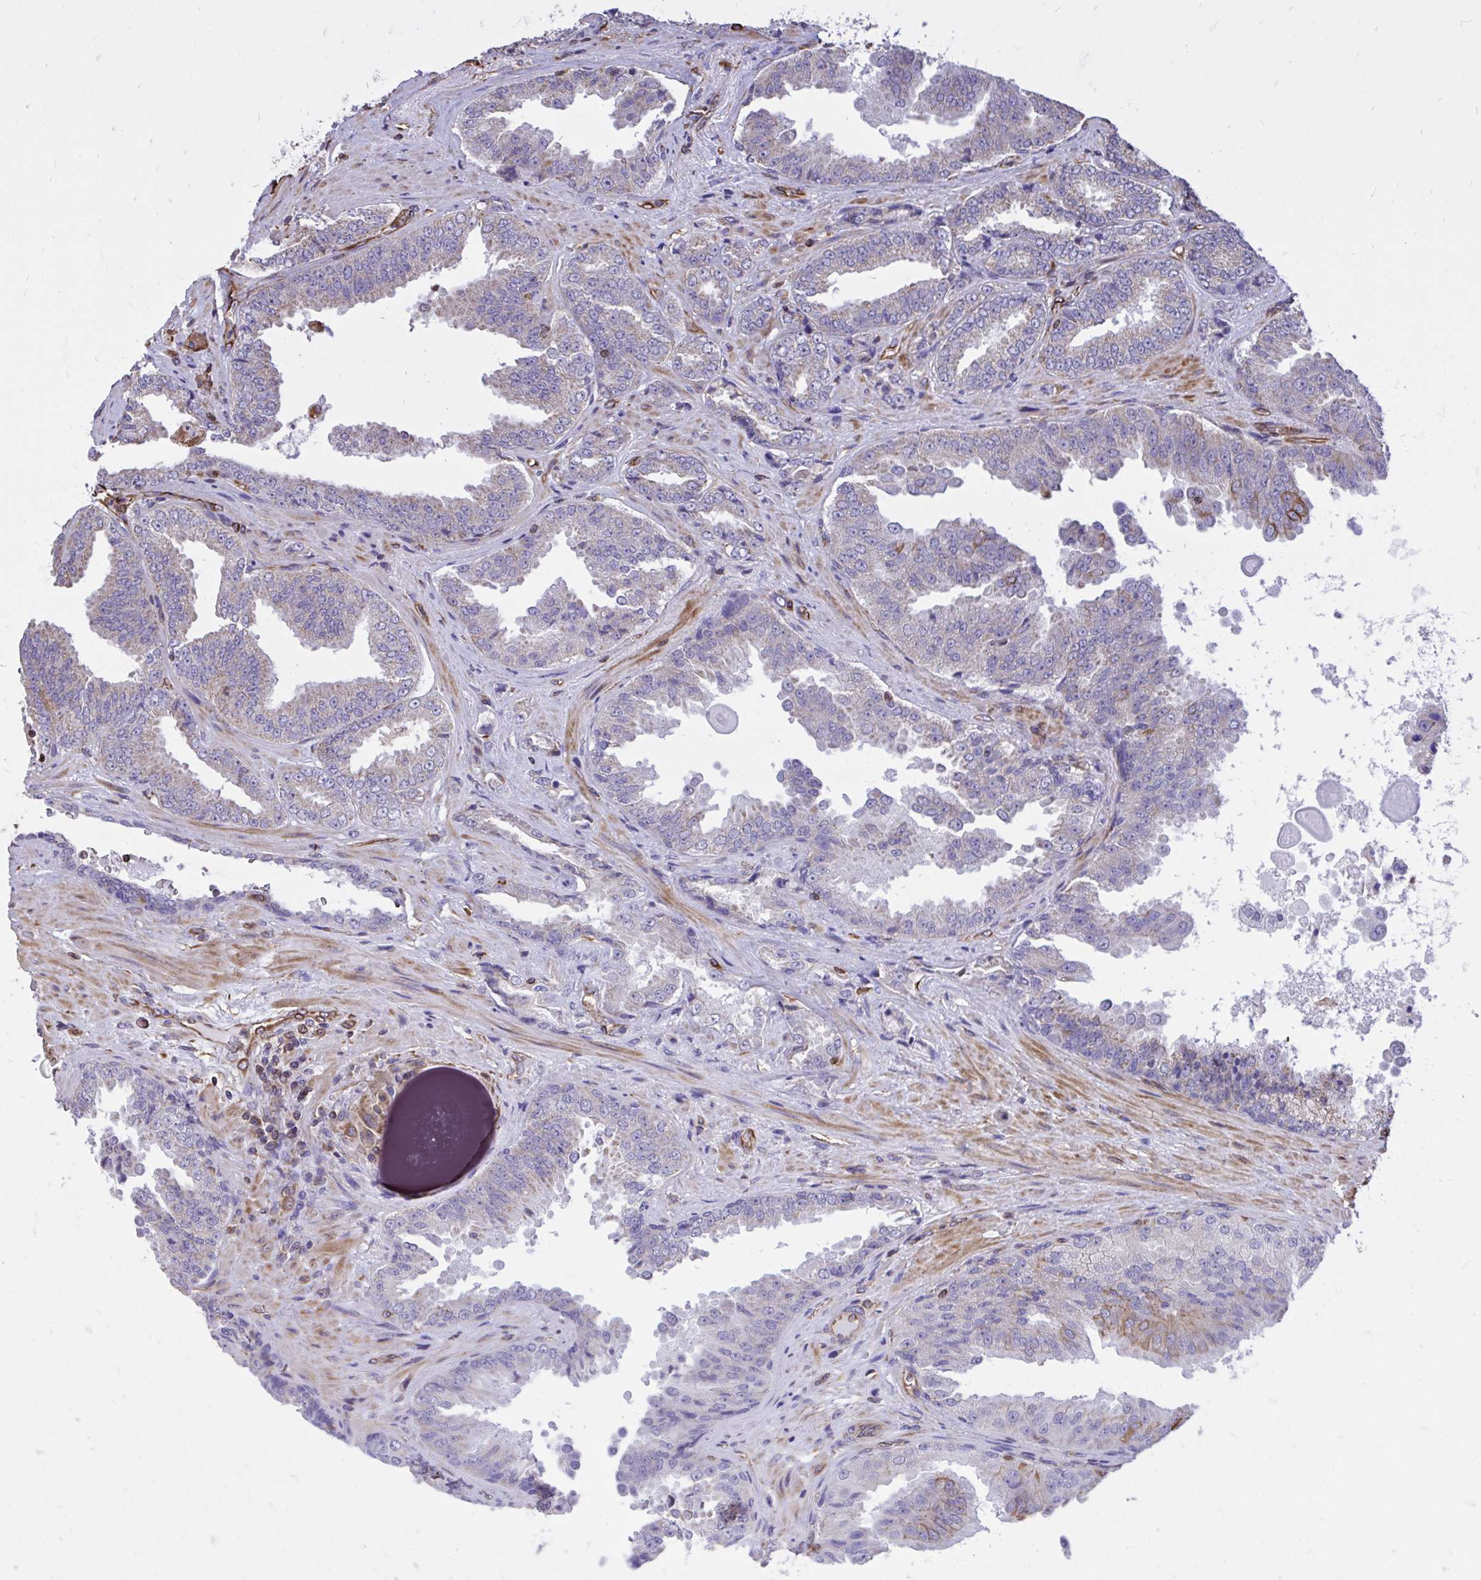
{"staining": {"intensity": "weak", "quantity": "<25%", "location": "cytoplasmic/membranous"}, "tissue": "prostate cancer", "cell_type": "Tumor cells", "image_type": "cancer", "snomed": [{"axis": "morphology", "description": "Adenocarcinoma, Low grade"}, {"axis": "topography", "description": "Prostate"}], "caption": "A high-resolution micrograph shows immunohistochemistry (IHC) staining of adenocarcinoma (low-grade) (prostate), which reveals no significant staining in tumor cells.", "gene": "RNF103", "patient": {"sex": "male", "age": 67}}